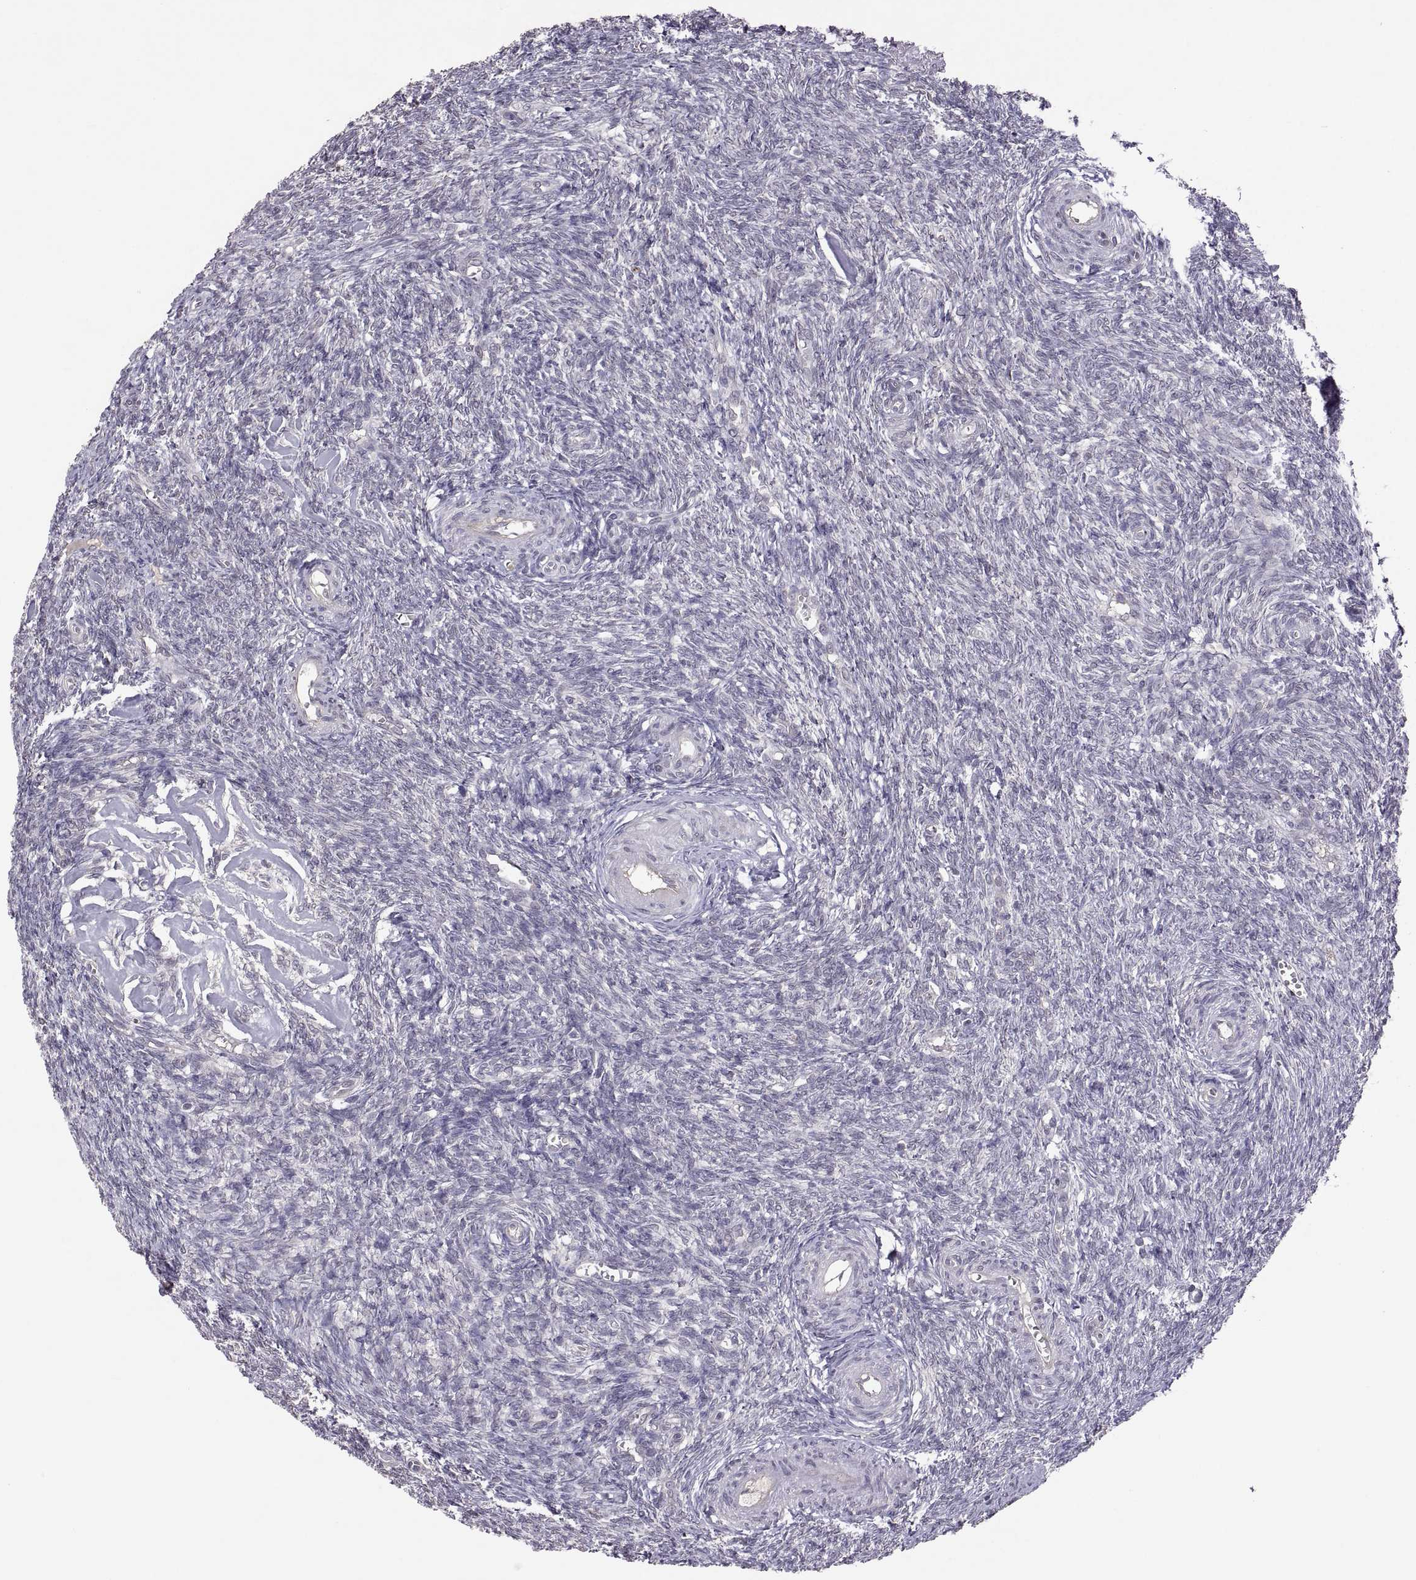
{"staining": {"intensity": "negative", "quantity": "none", "location": "none"}, "tissue": "ovary", "cell_type": "Follicle cells", "image_type": "normal", "snomed": [{"axis": "morphology", "description": "Normal tissue, NOS"}, {"axis": "topography", "description": "Ovary"}], "caption": "A high-resolution image shows immunohistochemistry (IHC) staining of normal ovary, which displays no significant positivity in follicle cells.", "gene": "LAMA1", "patient": {"sex": "female", "age": 43}}